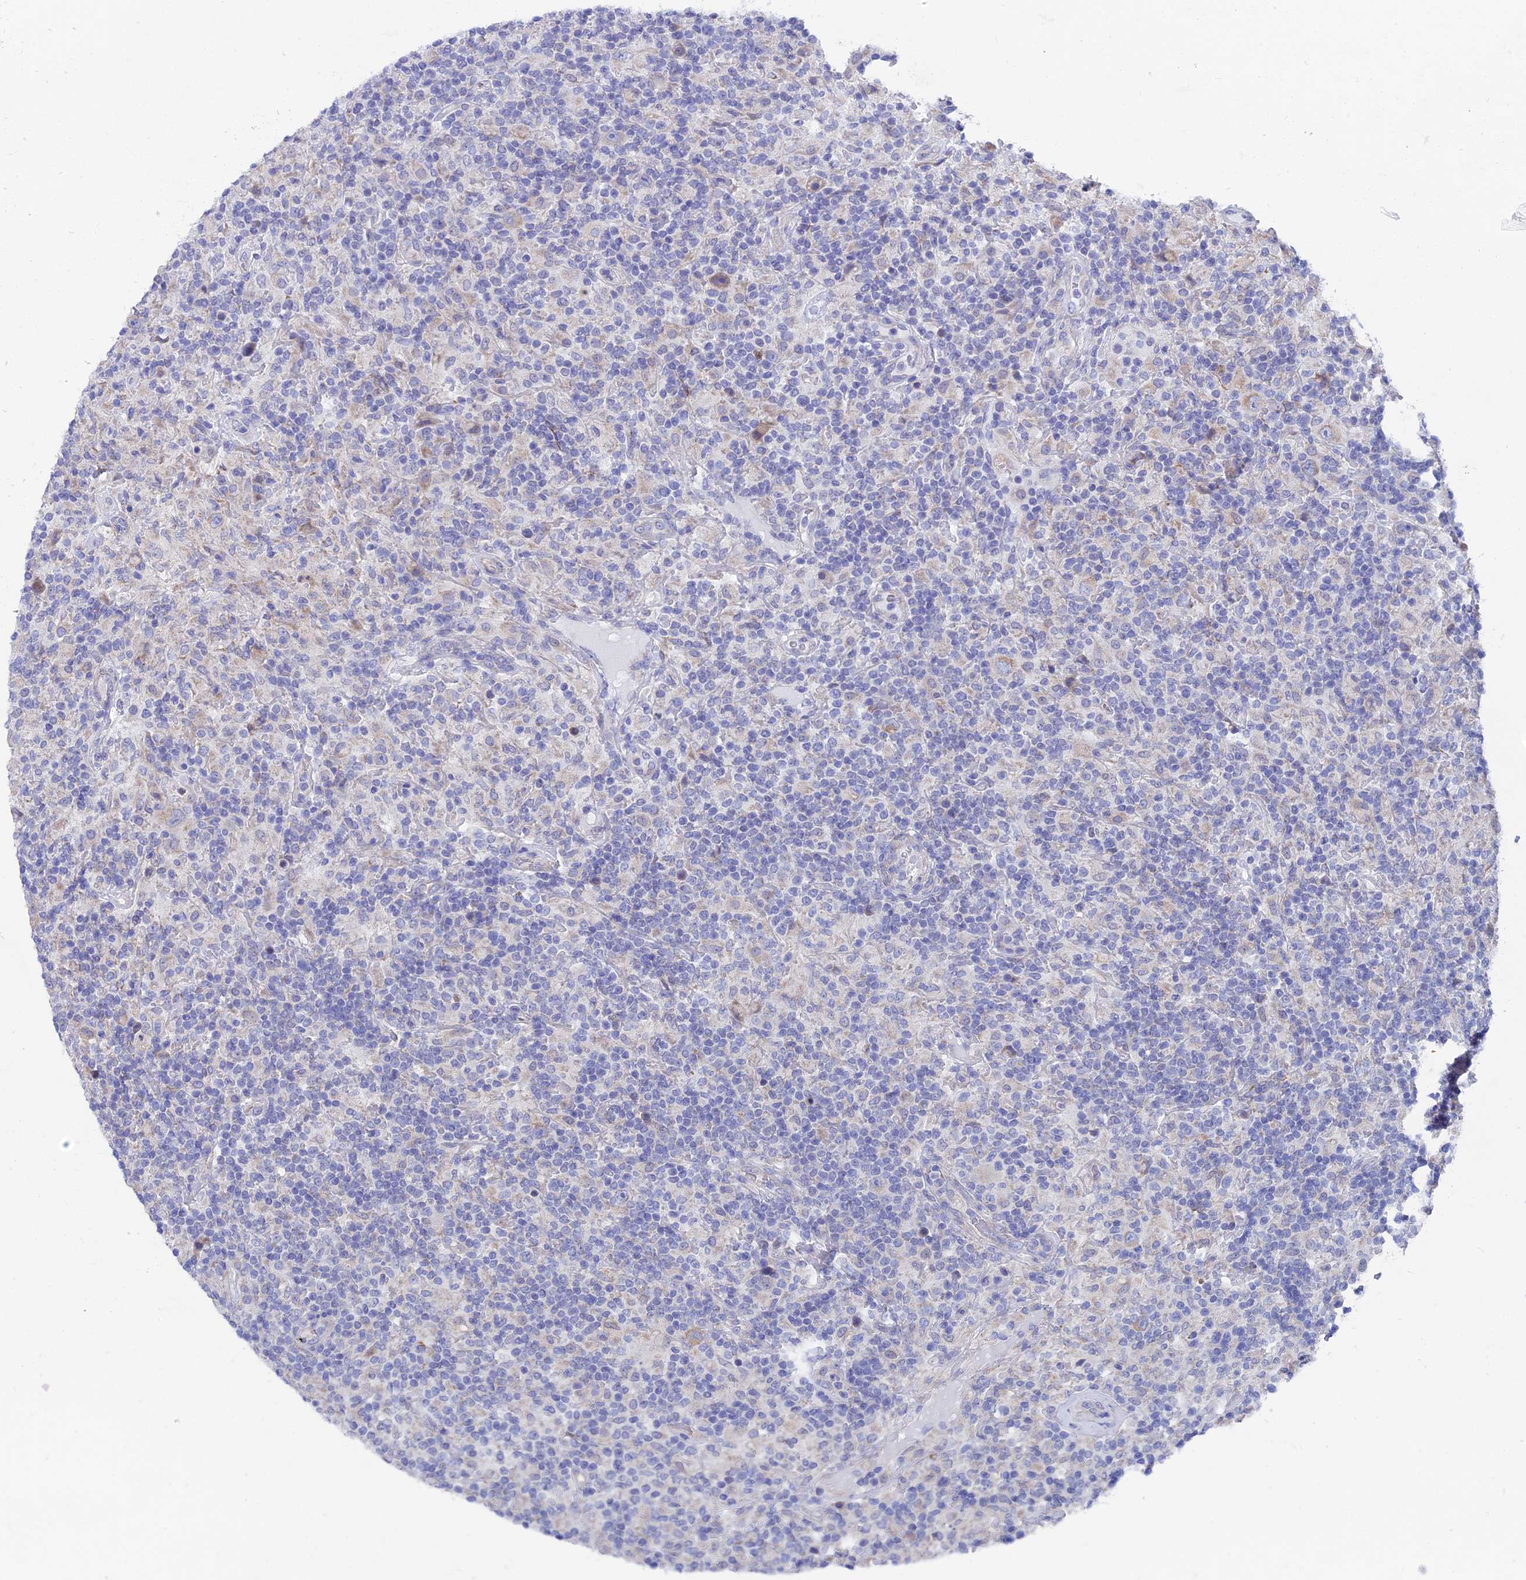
{"staining": {"intensity": "negative", "quantity": "none", "location": "none"}, "tissue": "lymphoma", "cell_type": "Tumor cells", "image_type": "cancer", "snomed": [{"axis": "morphology", "description": "Hodgkin's disease, NOS"}, {"axis": "topography", "description": "Lymph node"}], "caption": "Histopathology image shows no protein positivity in tumor cells of lymphoma tissue. (Stains: DAB IHC with hematoxylin counter stain, Microscopy: brightfield microscopy at high magnification).", "gene": "AK4", "patient": {"sex": "male", "age": 70}}